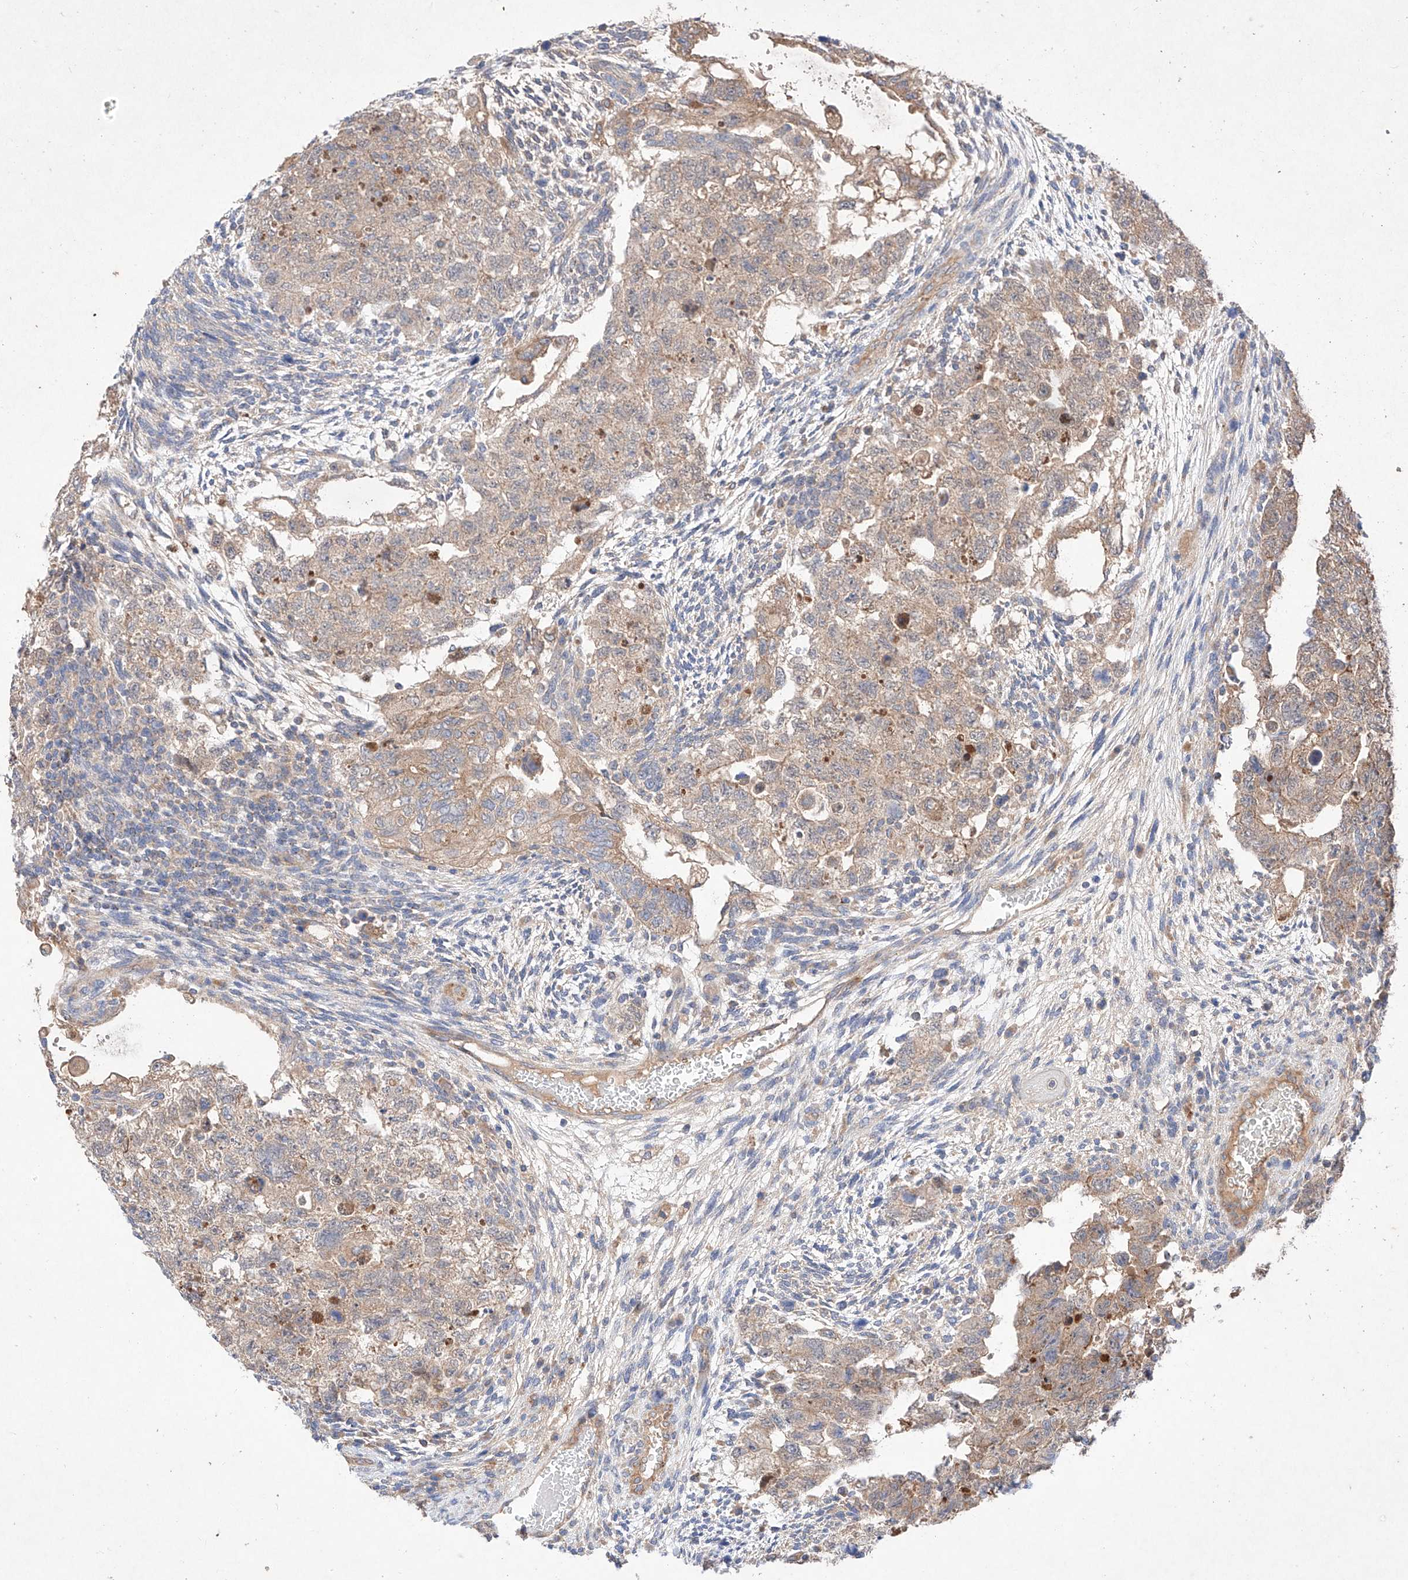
{"staining": {"intensity": "weak", "quantity": "25%-75%", "location": "cytoplasmic/membranous"}, "tissue": "testis cancer", "cell_type": "Tumor cells", "image_type": "cancer", "snomed": [{"axis": "morphology", "description": "Carcinoma, Embryonal, NOS"}, {"axis": "topography", "description": "Testis"}], "caption": "Human testis cancer stained for a protein (brown) exhibits weak cytoplasmic/membranous positive staining in approximately 25%-75% of tumor cells.", "gene": "C6orf62", "patient": {"sex": "male", "age": 36}}